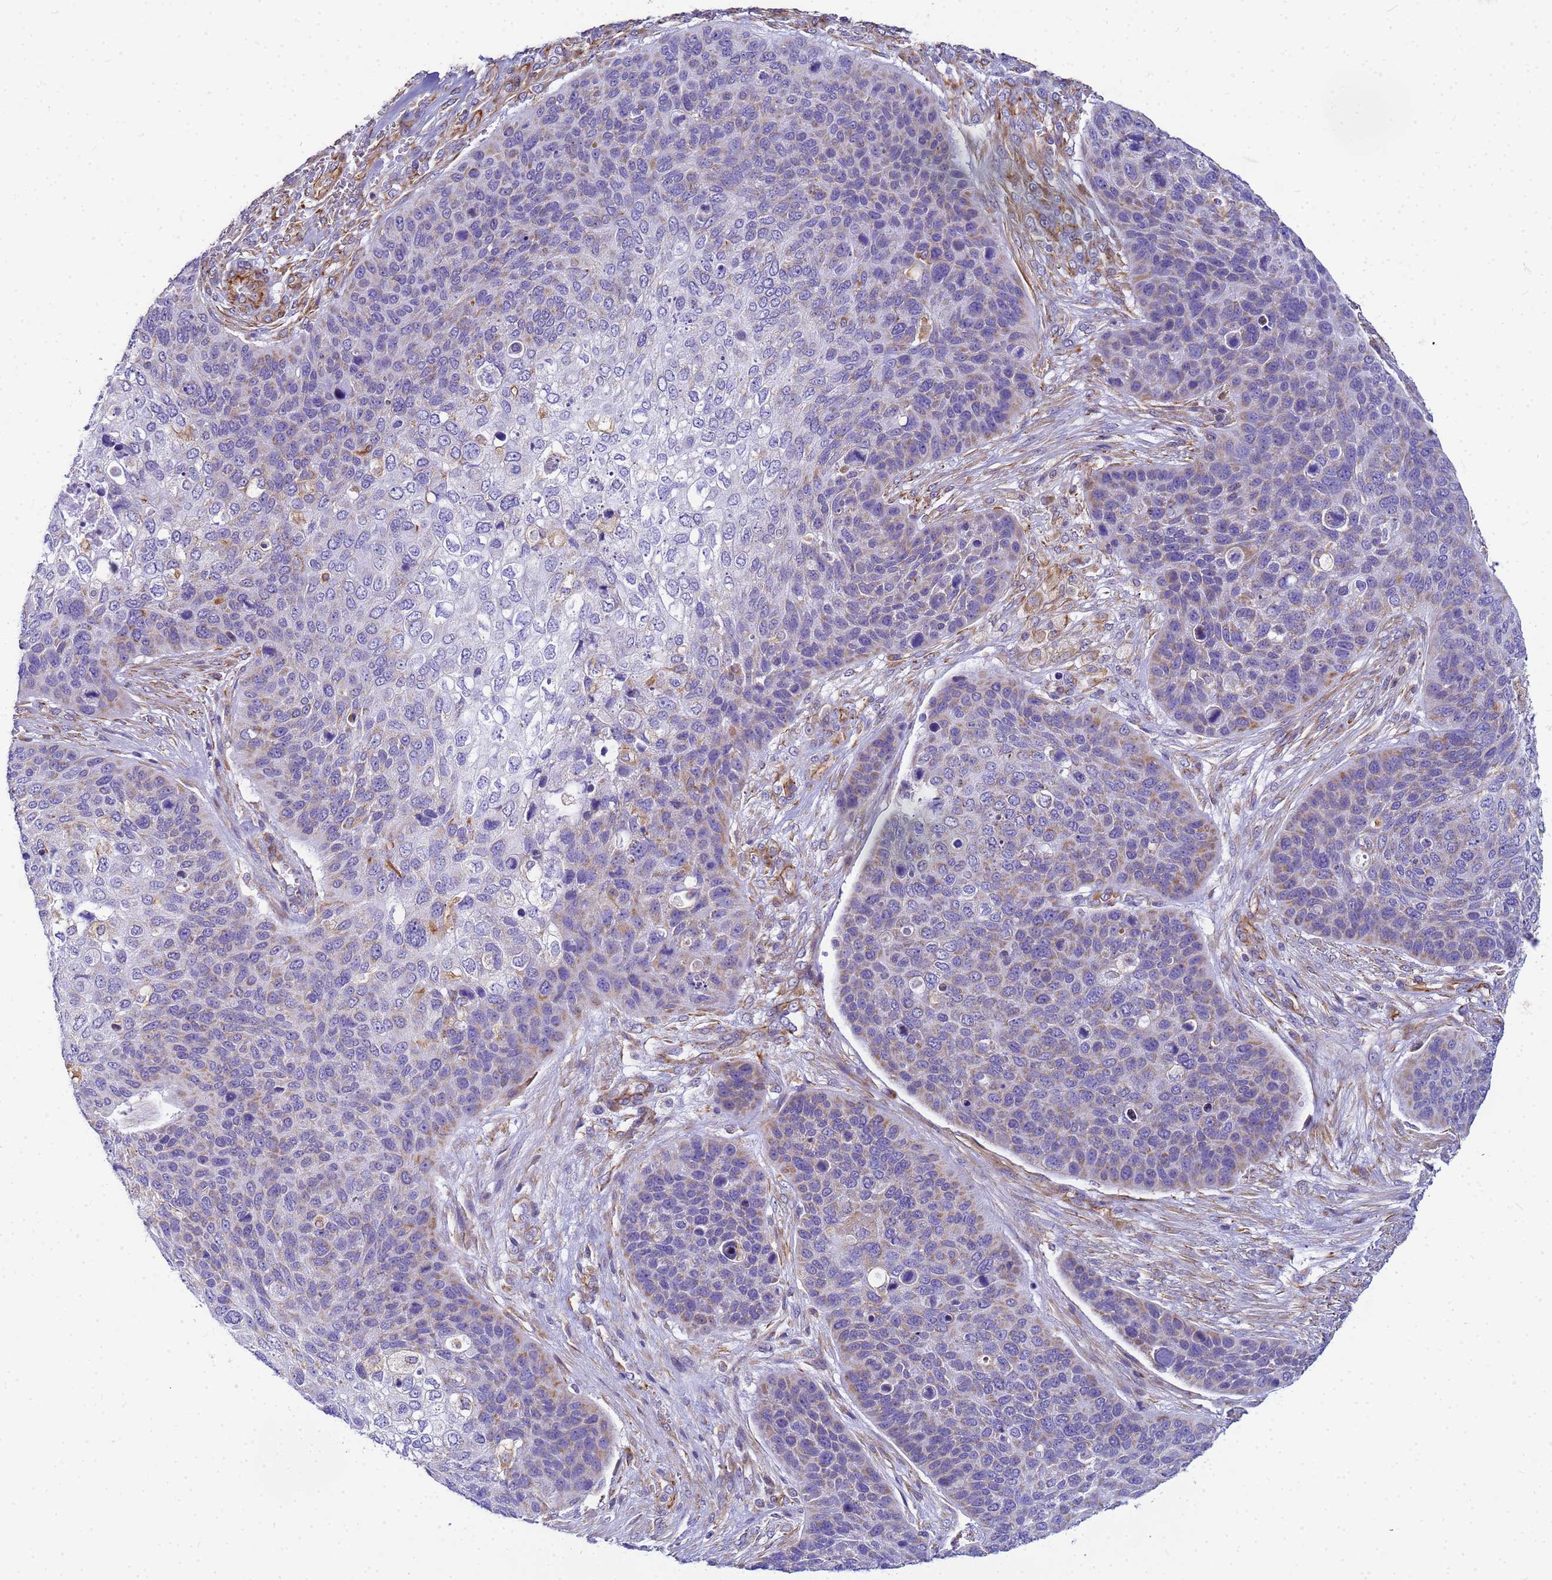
{"staining": {"intensity": "moderate", "quantity": "25%-75%", "location": "cytoplasmic/membranous"}, "tissue": "skin cancer", "cell_type": "Tumor cells", "image_type": "cancer", "snomed": [{"axis": "morphology", "description": "Basal cell carcinoma"}, {"axis": "topography", "description": "Skin"}], "caption": "A medium amount of moderate cytoplasmic/membranous positivity is present in approximately 25%-75% of tumor cells in skin basal cell carcinoma tissue.", "gene": "UBXN2B", "patient": {"sex": "female", "age": 74}}